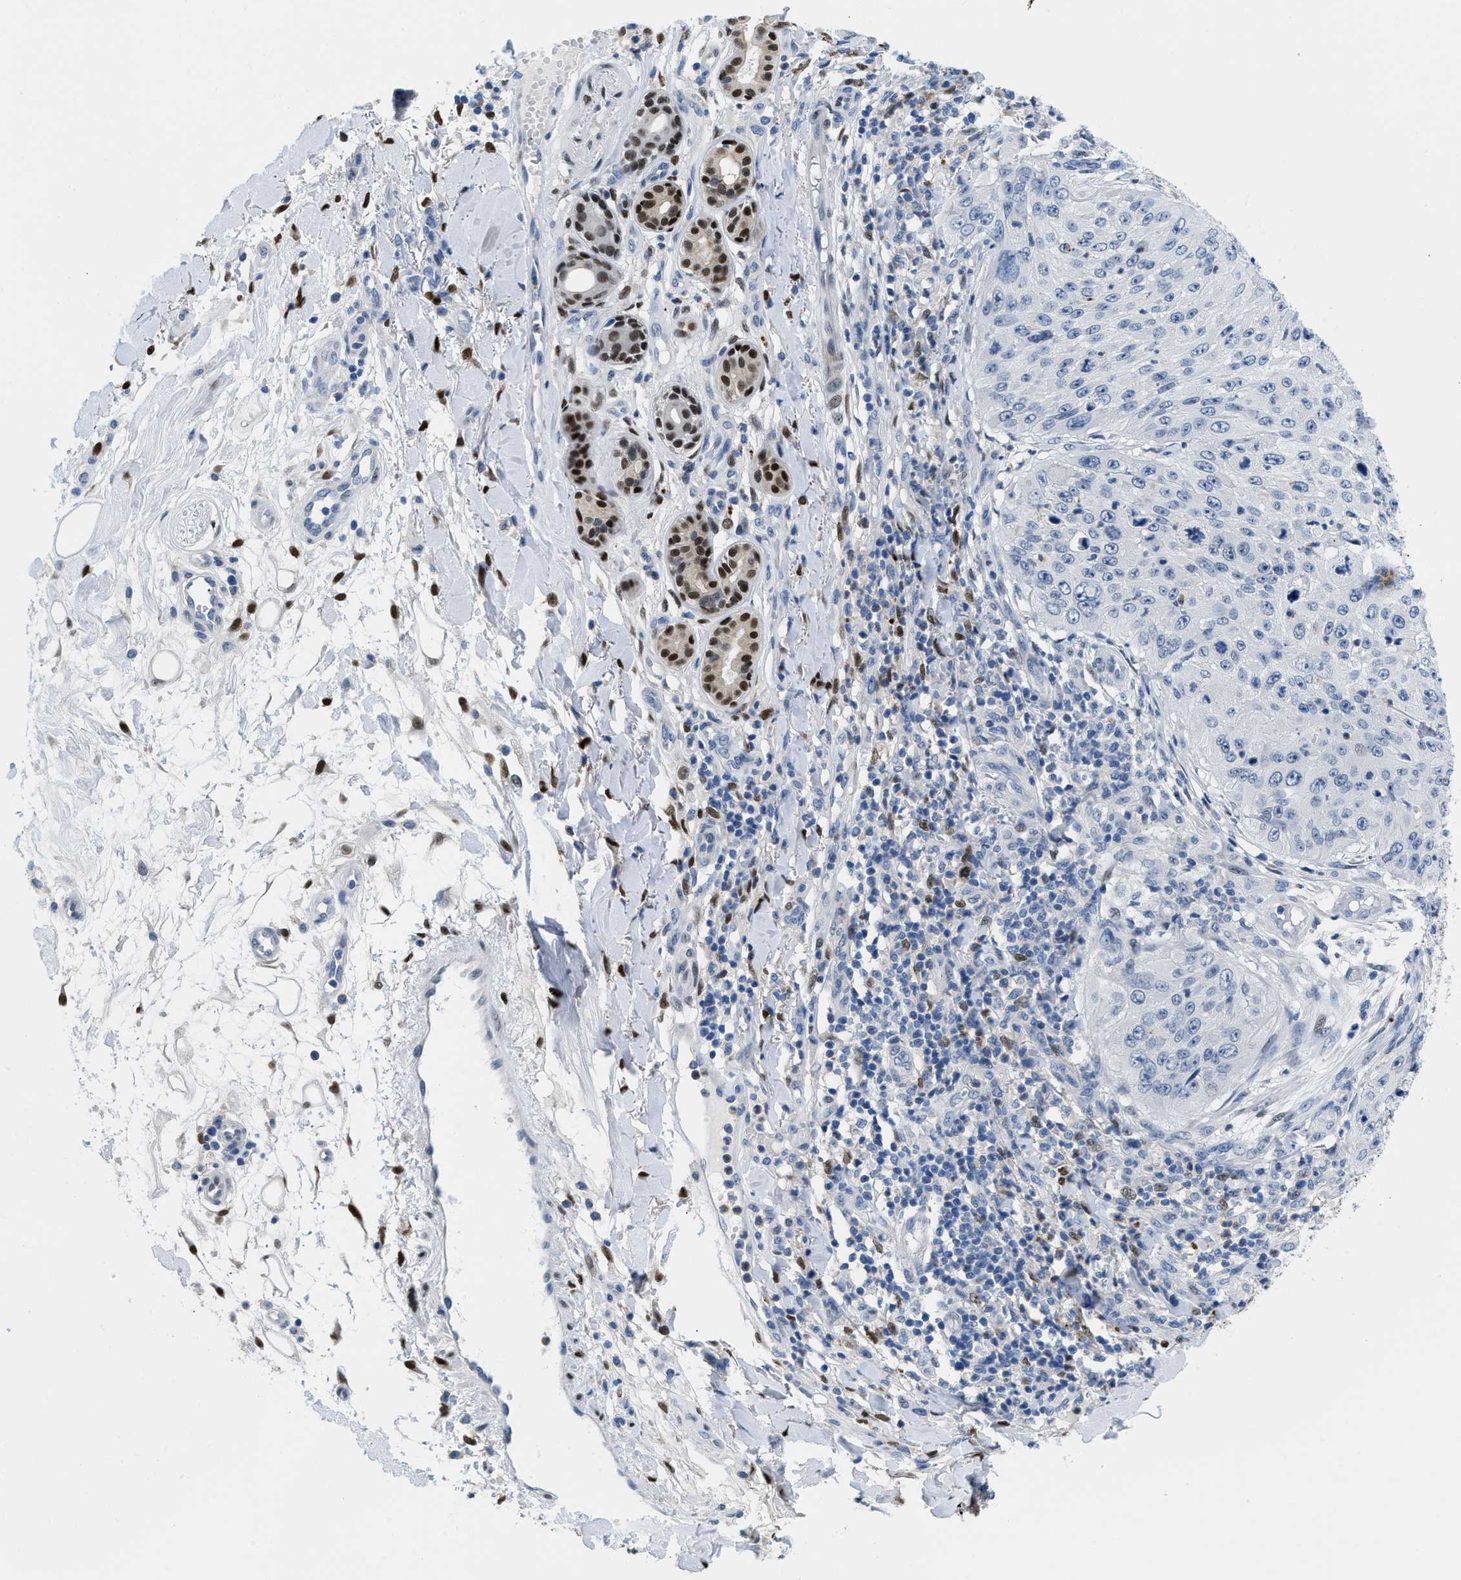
{"staining": {"intensity": "negative", "quantity": "none", "location": "none"}, "tissue": "skin cancer", "cell_type": "Tumor cells", "image_type": "cancer", "snomed": [{"axis": "morphology", "description": "Squamous cell carcinoma, NOS"}, {"axis": "topography", "description": "Skin"}], "caption": "A histopathology image of human skin cancer (squamous cell carcinoma) is negative for staining in tumor cells.", "gene": "NFIX", "patient": {"sex": "female", "age": 80}}